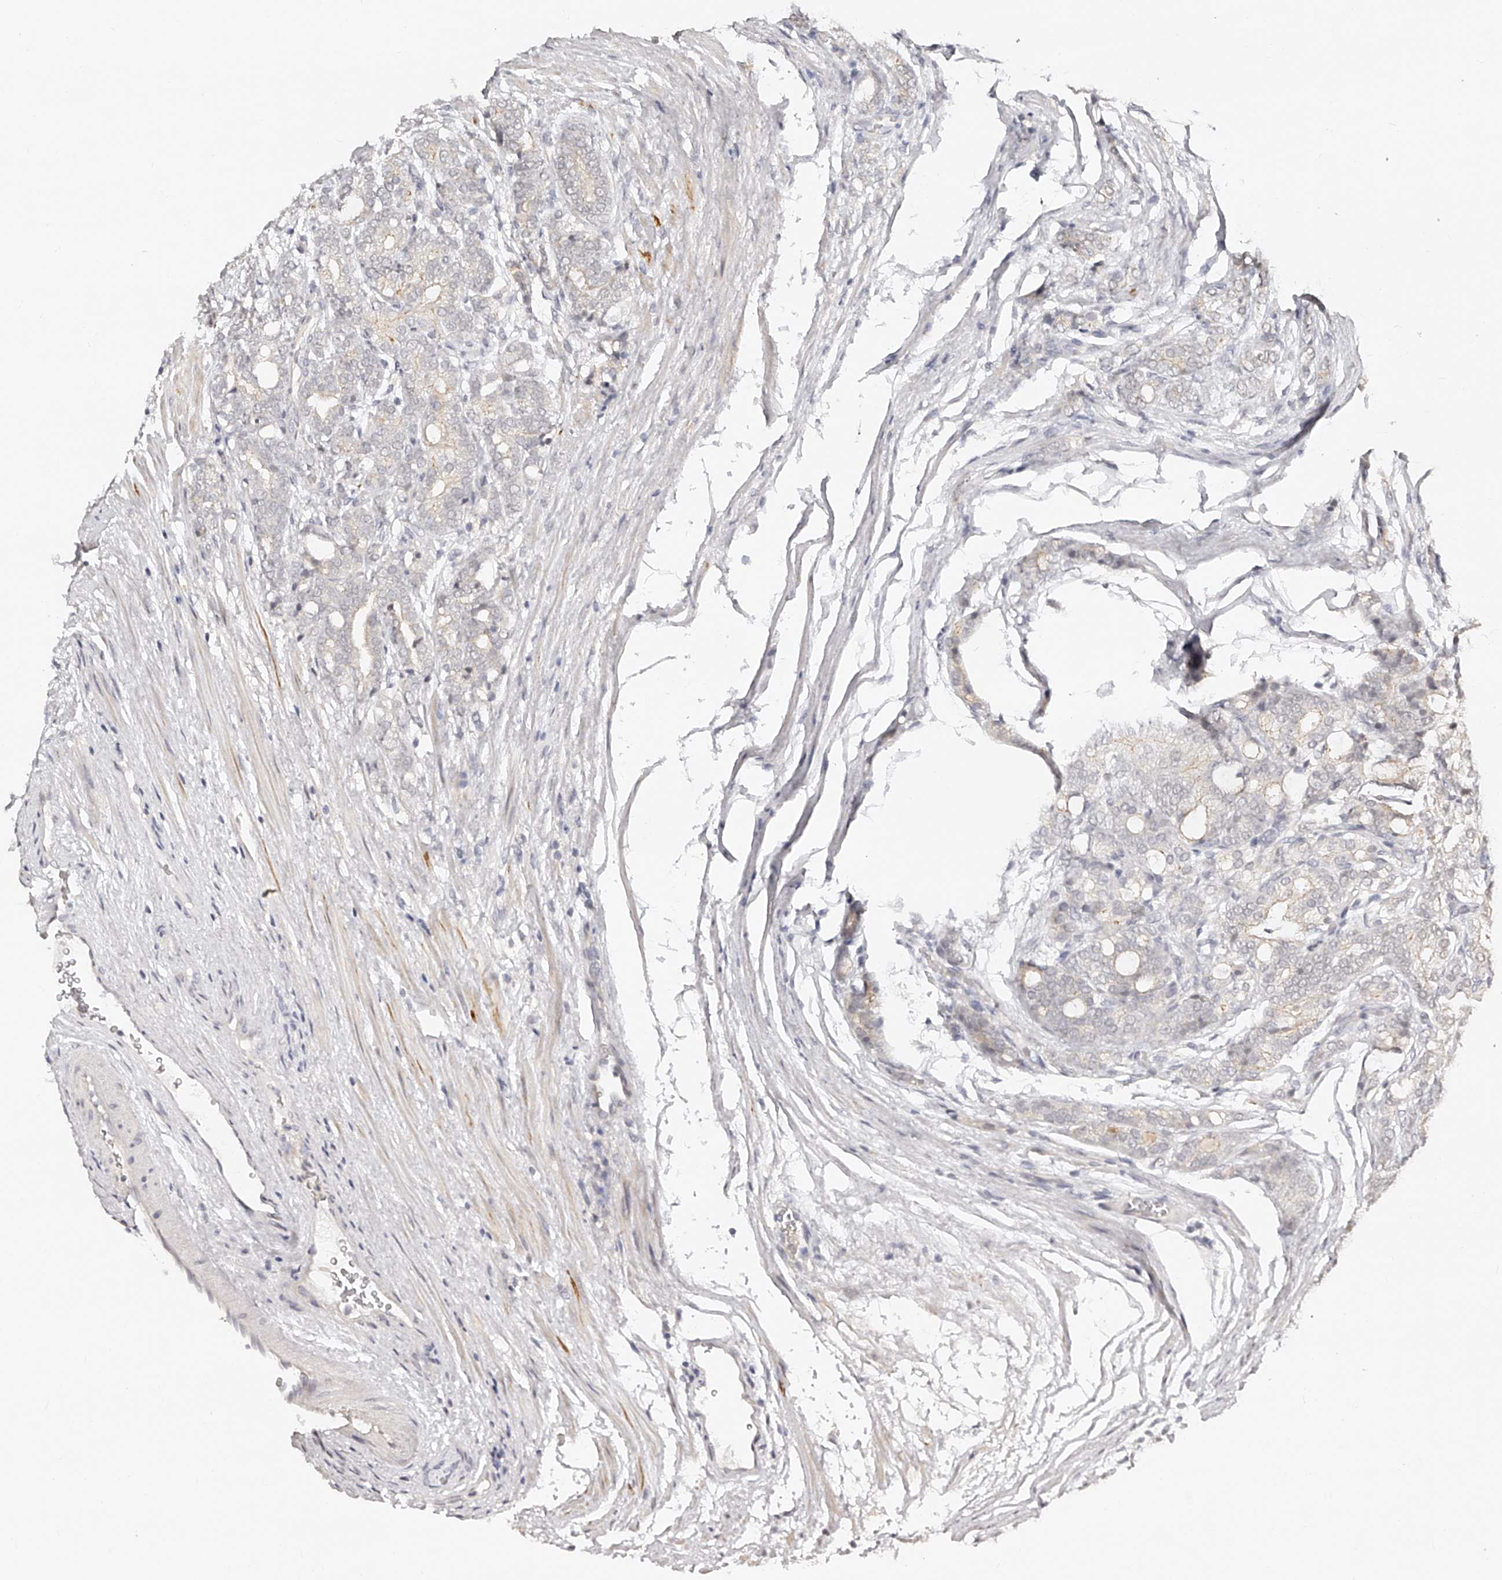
{"staining": {"intensity": "negative", "quantity": "none", "location": "none"}, "tissue": "prostate cancer", "cell_type": "Tumor cells", "image_type": "cancer", "snomed": [{"axis": "morphology", "description": "Adenocarcinoma, High grade"}, {"axis": "topography", "description": "Prostate"}], "caption": "Protein analysis of prostate adenocarcinoma (high-grade) displays no significant staining in tumor cells. The staining was performed using DAB to visualize the protein expression in brown, while the nuclei were stained in blue with hematoxylin (Magnification: 20x).", "gene": "ZNF789", "patient": {"sex": "male", "age": 57}}